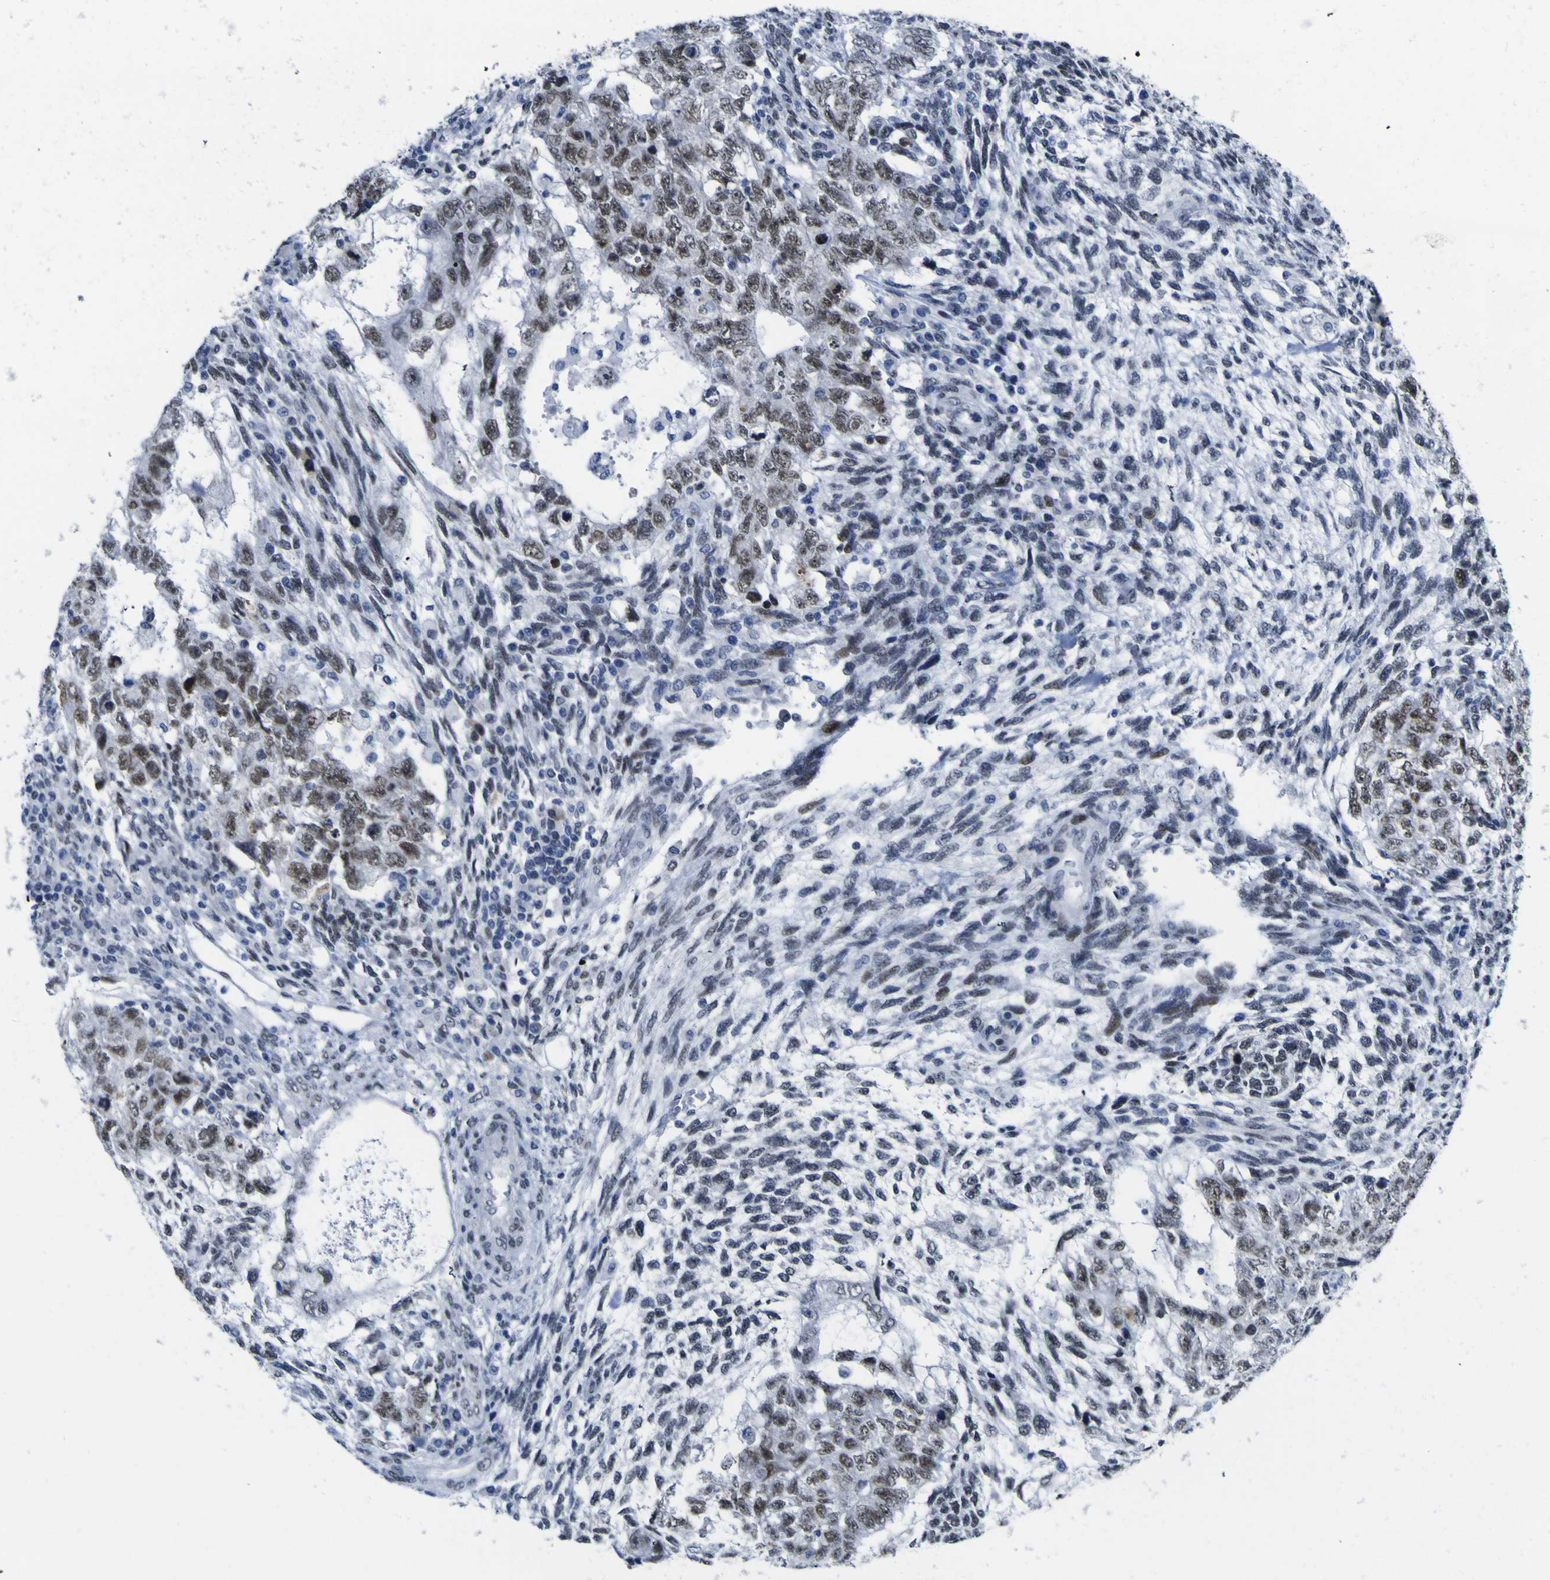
{"staining": {"intensity": "moderate", "quantity": ">75%", "location": "nuclear"}, "tissue": "testis cancer", "cell_type": "Tumor cells", "image_type": "cancer", "snomed": [{"axis": "morphology", "description": "Normal tissue, NOS"}, {"axis": "morphology", "description": "Carcinoma, Embryonal, NOS"}, {"axis": "topography", "description": "Testis"}], "caption": "Protein expression analysis of testis cancer (embryonal carcinoma) shows moderate nuclear staining in approximately >75% of tumor cells.", "gene": "MBD3", "patient": {"sex": "male", "age": 36}}